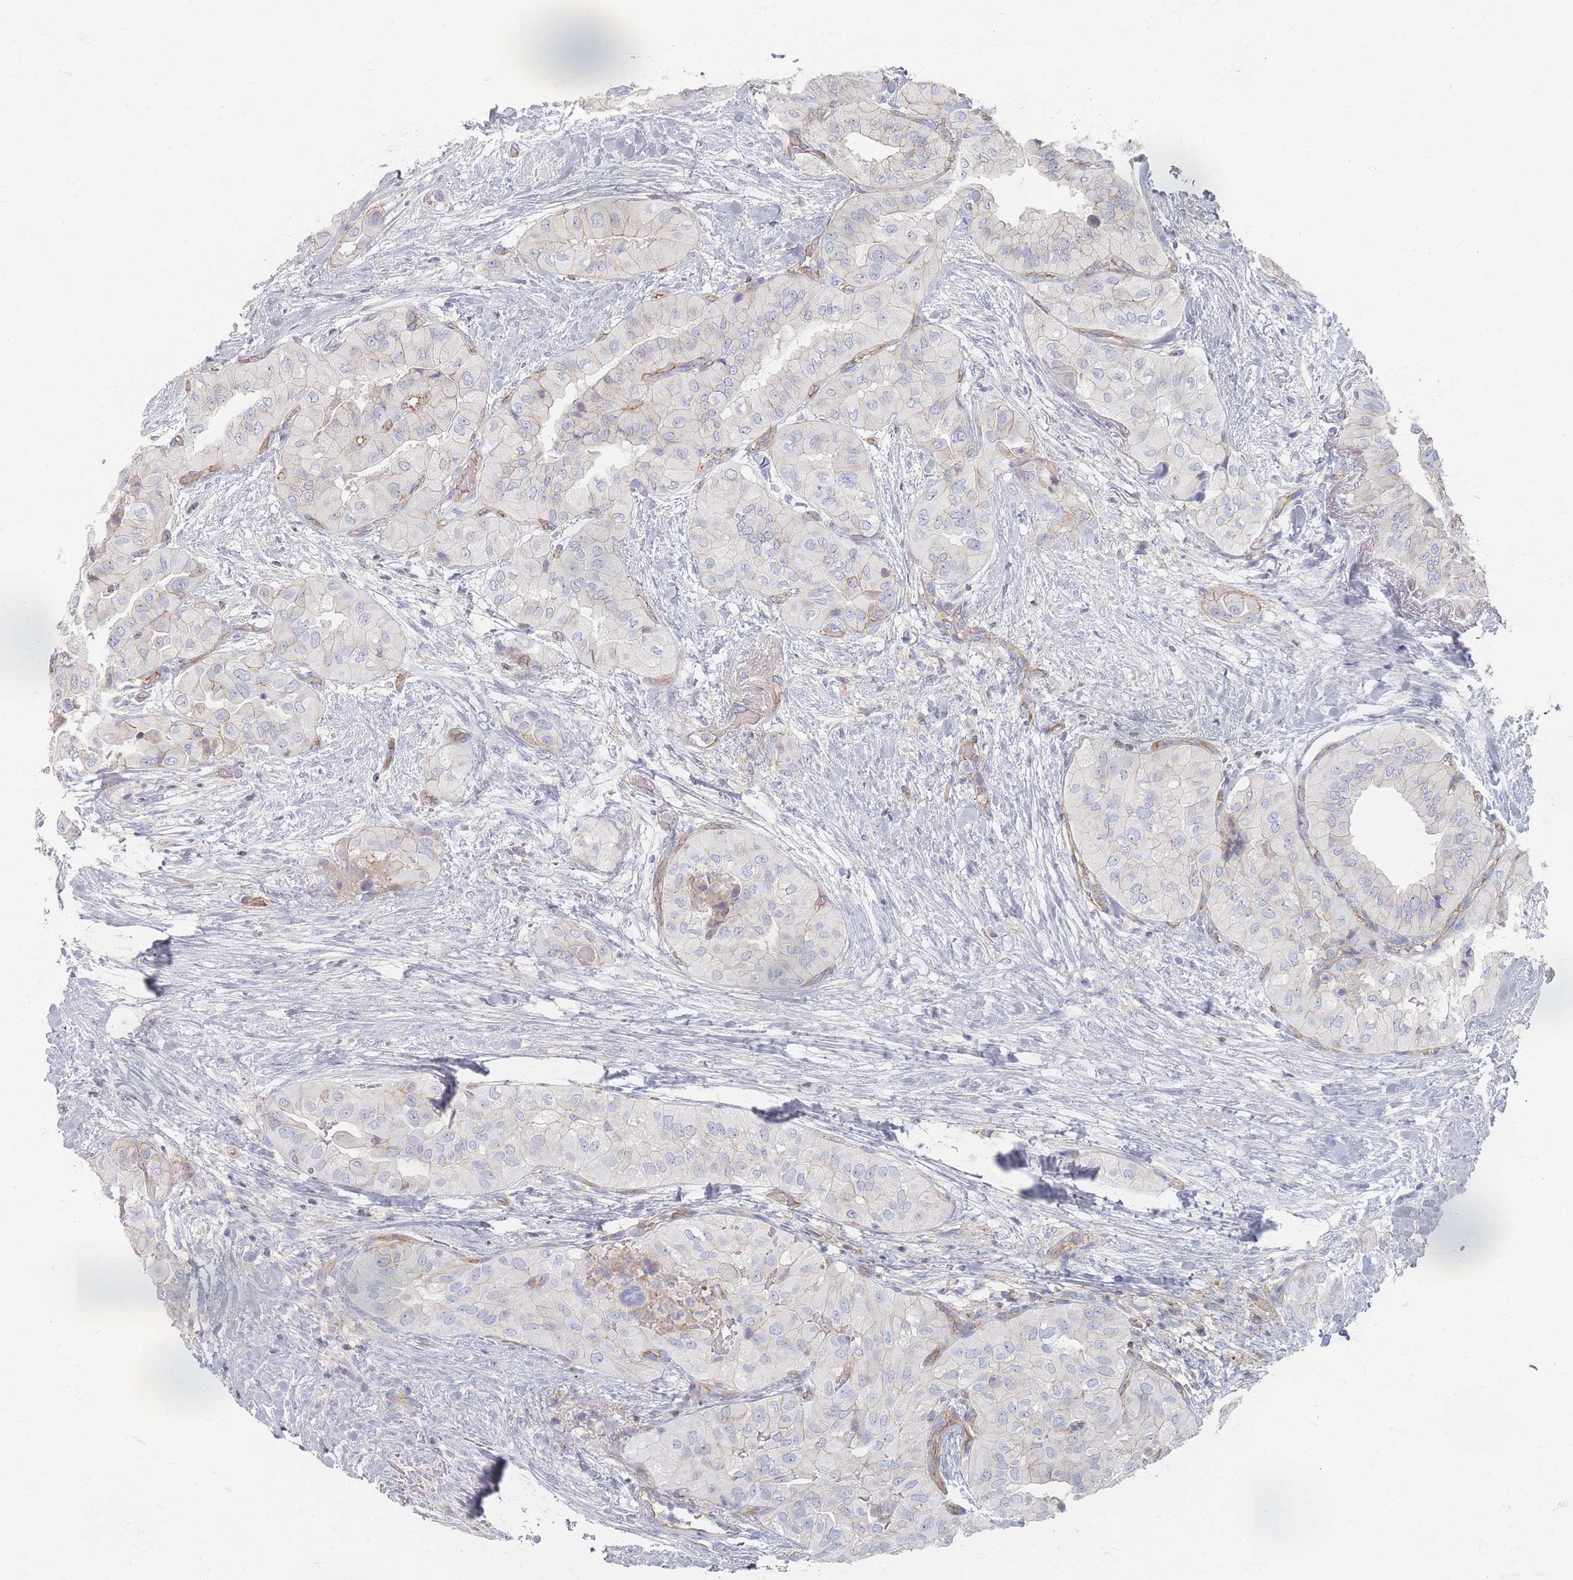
{"staining": {"intensity": "negative", "quantity": "none", "location": "none"}, "tissue": "head and neck cancer", "cell_type": "Tumor cells", "image_type": "cancer", "snomed": [{"axis": "morphology", "description": "Adenocarcinoma, NOS"}, {"axis": "topography", "description": "Head-Neck"}], "caption": "An image of adenocarcinoma (head and neck) stained for a protein exhibits no brown staining in tumor cells. (Immunohistochemistry, brightfield microscopy, high magnification).", "gene": "GNB1", "patient": {"sex": "male", "age": 66}}